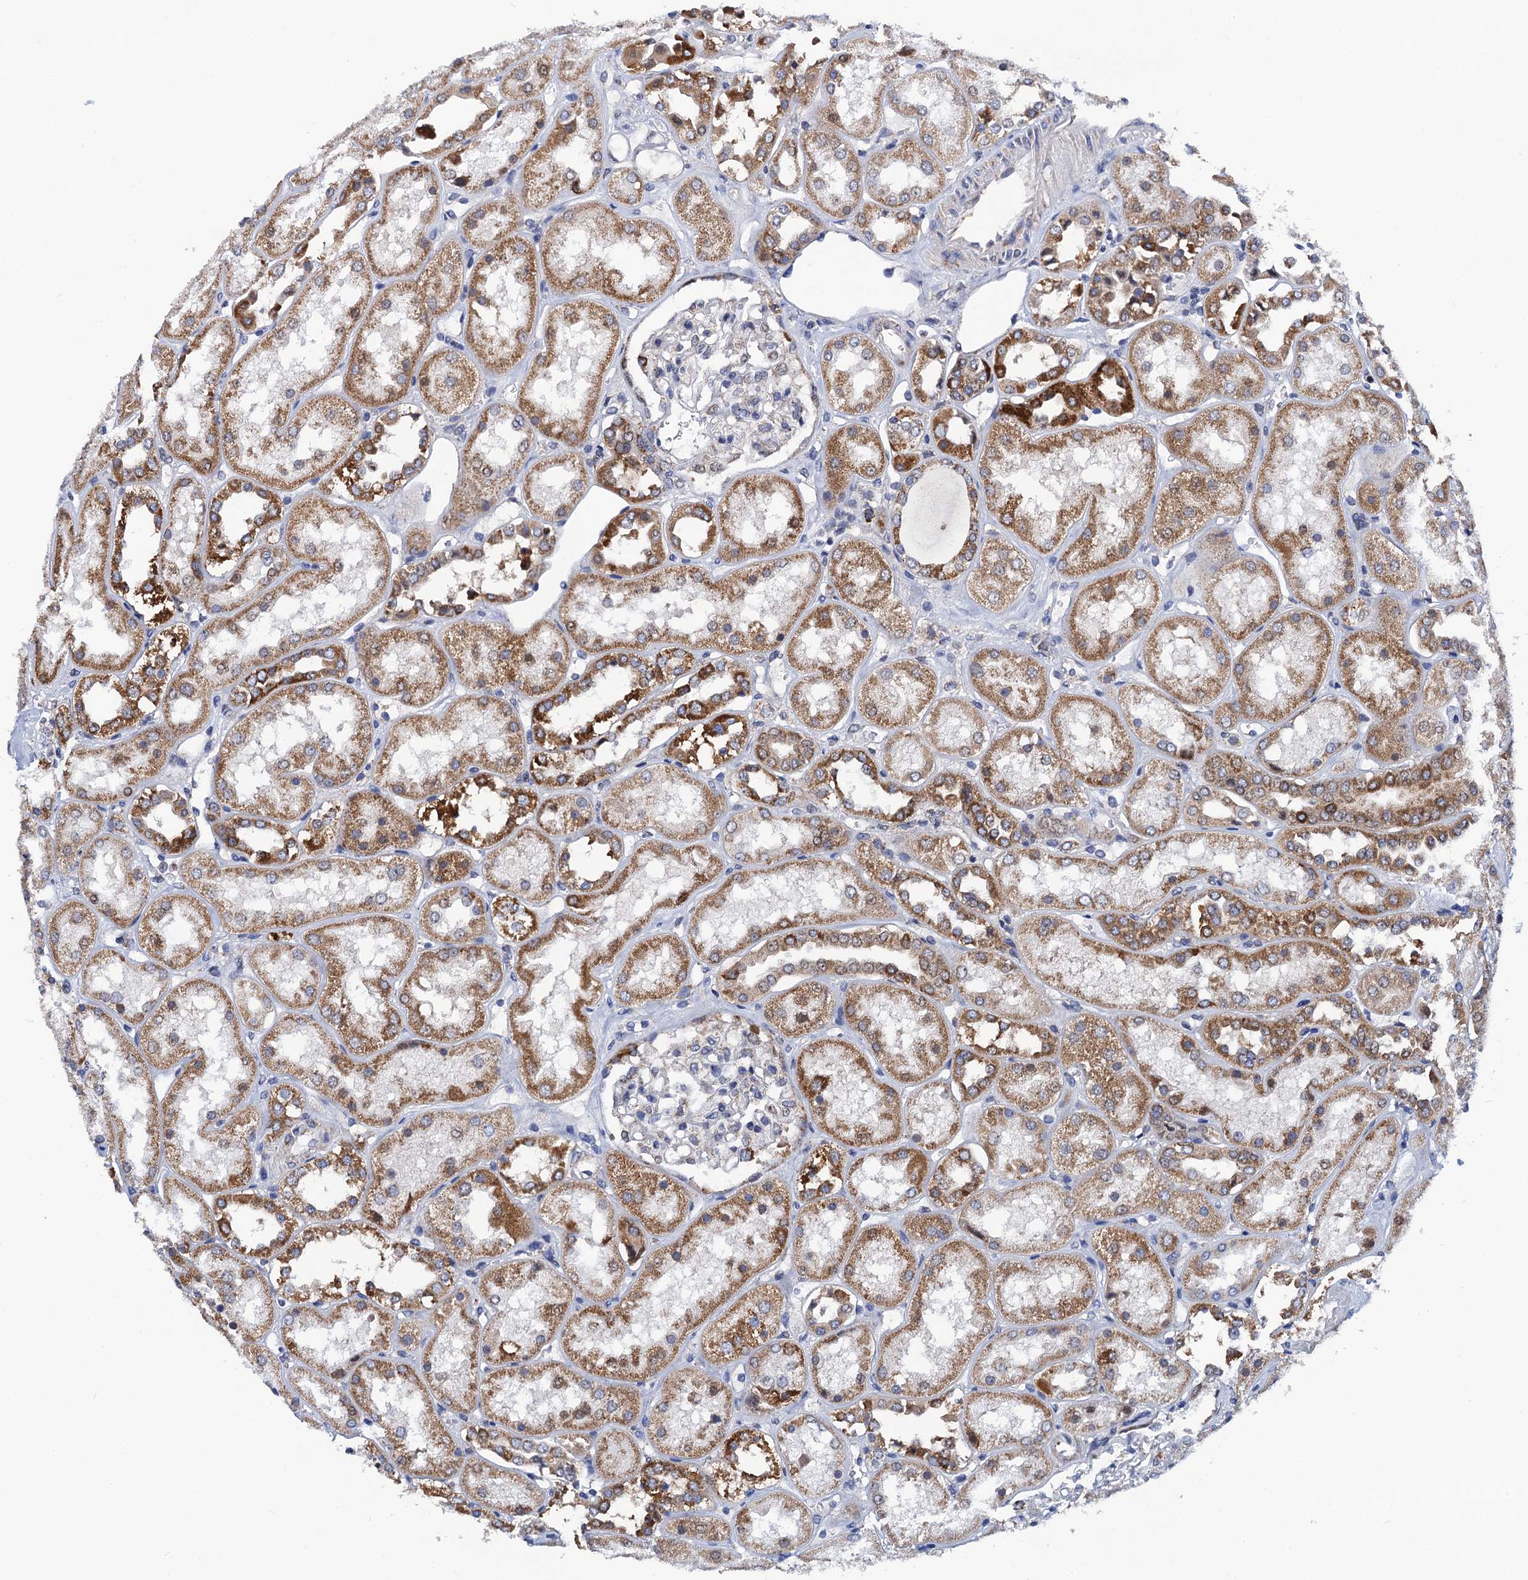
{"staining": {"intensity": "negative", "quantity": "none", "location": "none"}, "tissue": "kidney", "cell_type": "Cells in glomeruli", "image_type": "normal", "snomed": [{"axis": "morphology", "description": "Normal tissue, NOS"}, {"axis": "topography", "description": "Kidney"}], "caption": "DAB (3,3'-diaminobenzidine) immunohistochemical staining of normal kidney demonstrates no significant positivity in cells in glomeruli. Nuclei are stained in blue.", "gene": "PTCD3", "patient": {"sex": "male", "age": 70}}